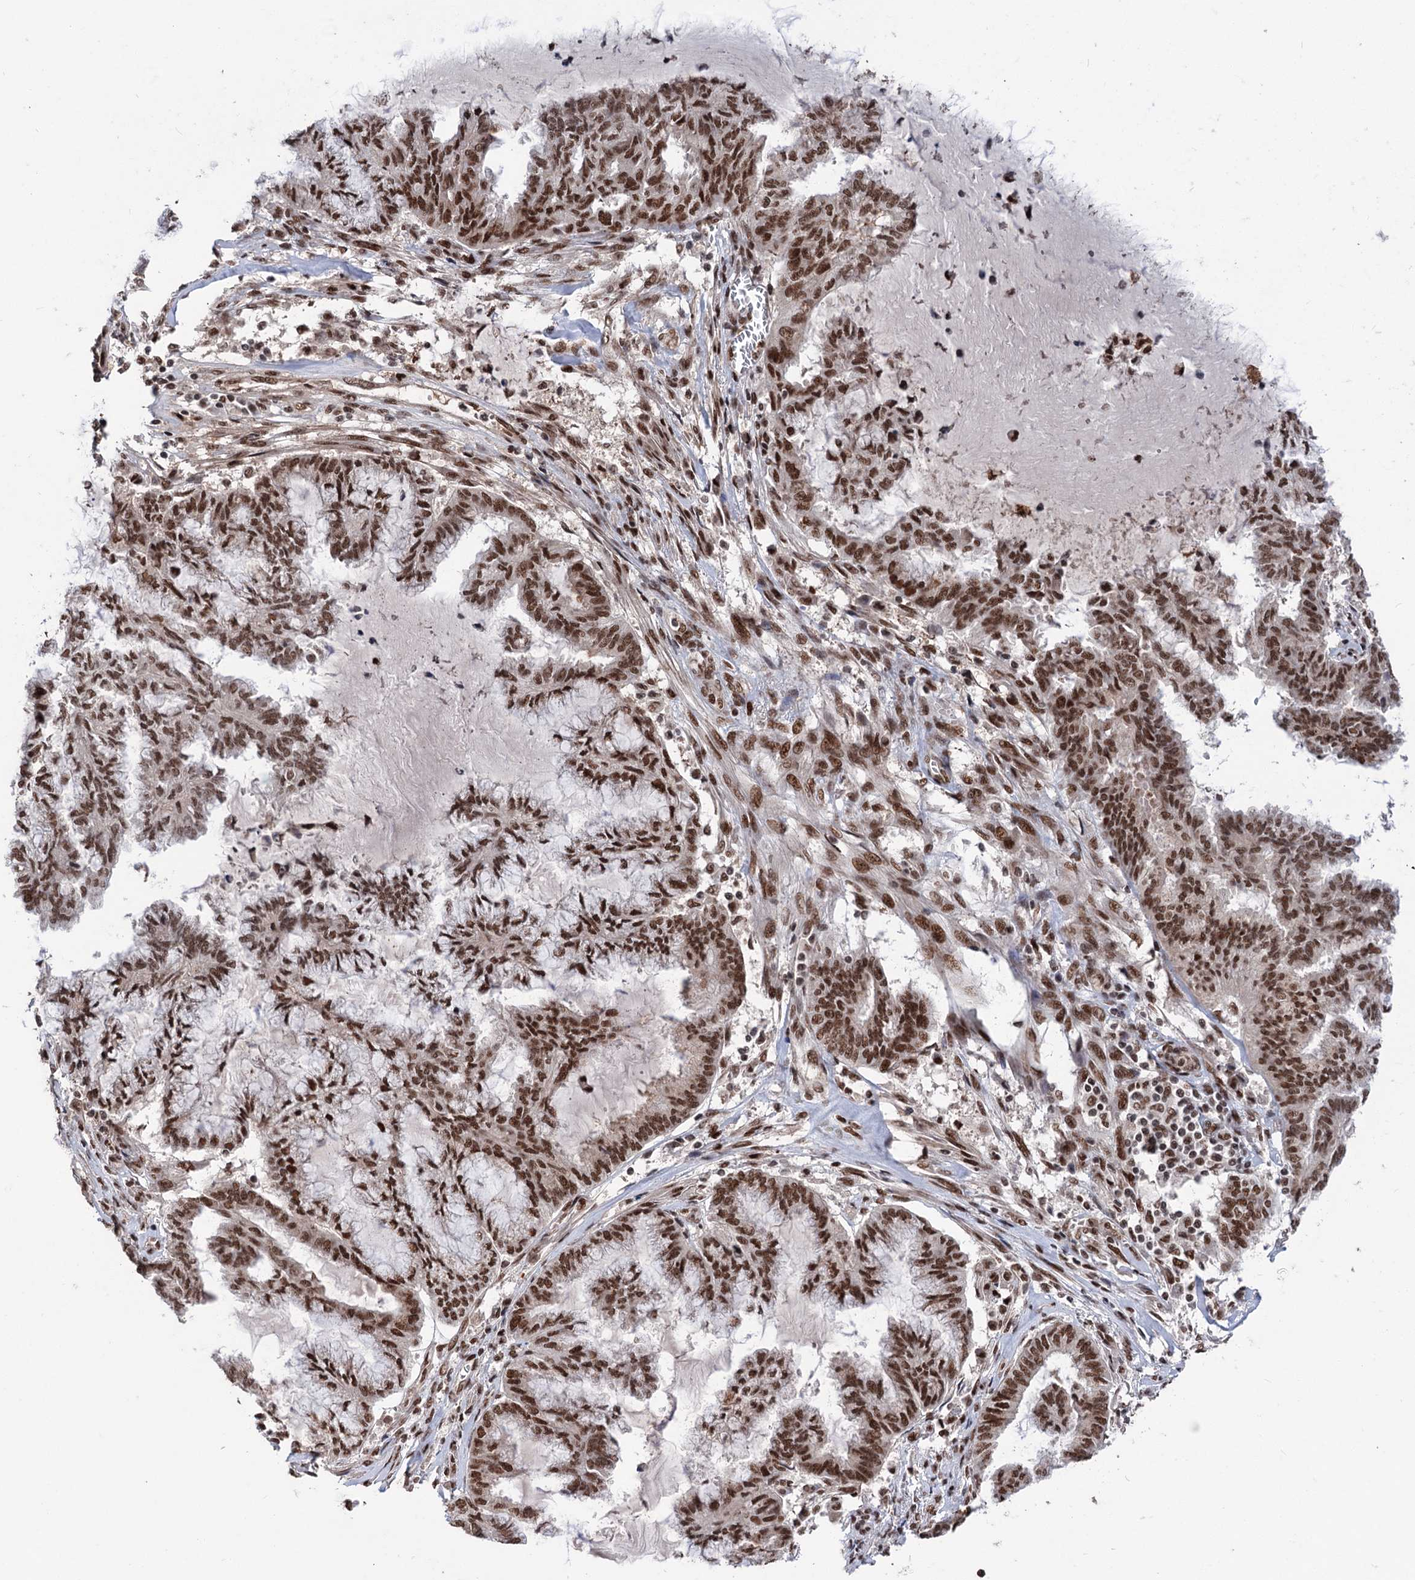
{"staining": {"intensity": "strong", "quantity": ">75%", "location": "nuclear"}, "tissue": "endometrial cancer", "cell_type": "Tumor cells", "image_type": "cancer", "snomed": [{"axis": "morphology", "description": "Adenocarcinoma, NOS"}, {"axis": "topography", "description": "Endometrium"}], "caption": "IHC staining of endometrial cancer, which displays high levels of strong nuclear staining in about >75% of tumor cells indicating strong nuclear protein positivity. The staining was performed using DAB (brown) for protein detection and nuclei were counterstained in hematoxylin (blue).", "gene": "MAML1", "patient": {"sex": "female", "age": 86}}